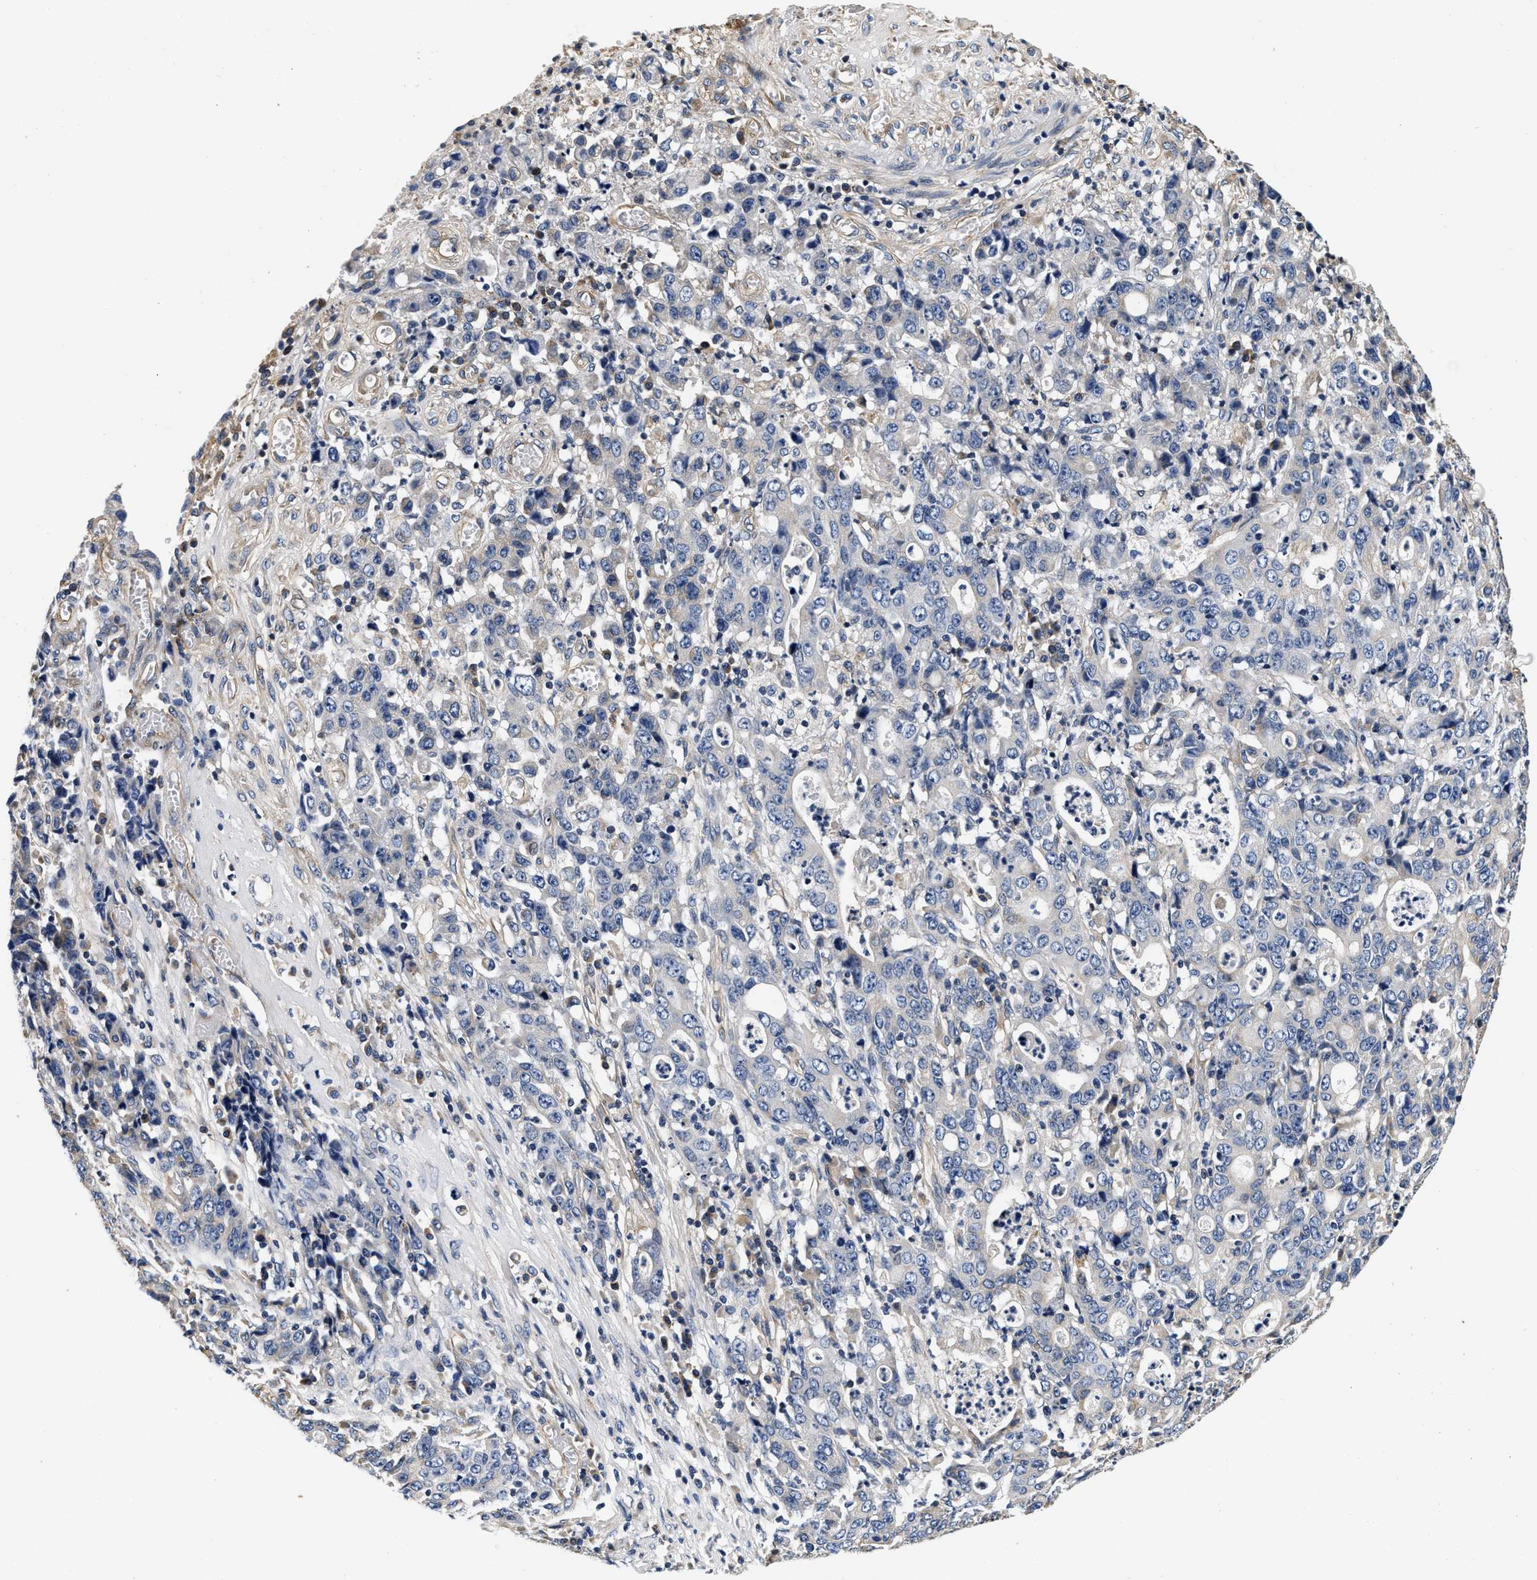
{"staining": {"intensity": "negative", "quantity": "none", "location": "none"}, "tissue": "stomach cancer", "cell_type": "Tumor cells", "image_type": "cancer", "snomed": [{"axis": "morphology", "description": "Adenocarcinoma, NOS"}, {"axis": "topography", "description": "Stomach, upper"}], "caption": "IHC image of human stomach cancer (adenocarcinoma) stained for a protein (brown), which demonstrates no staining in tumor cells.", "gene": "ABCG8", "patient": {"sex": "male", "age": 69}}